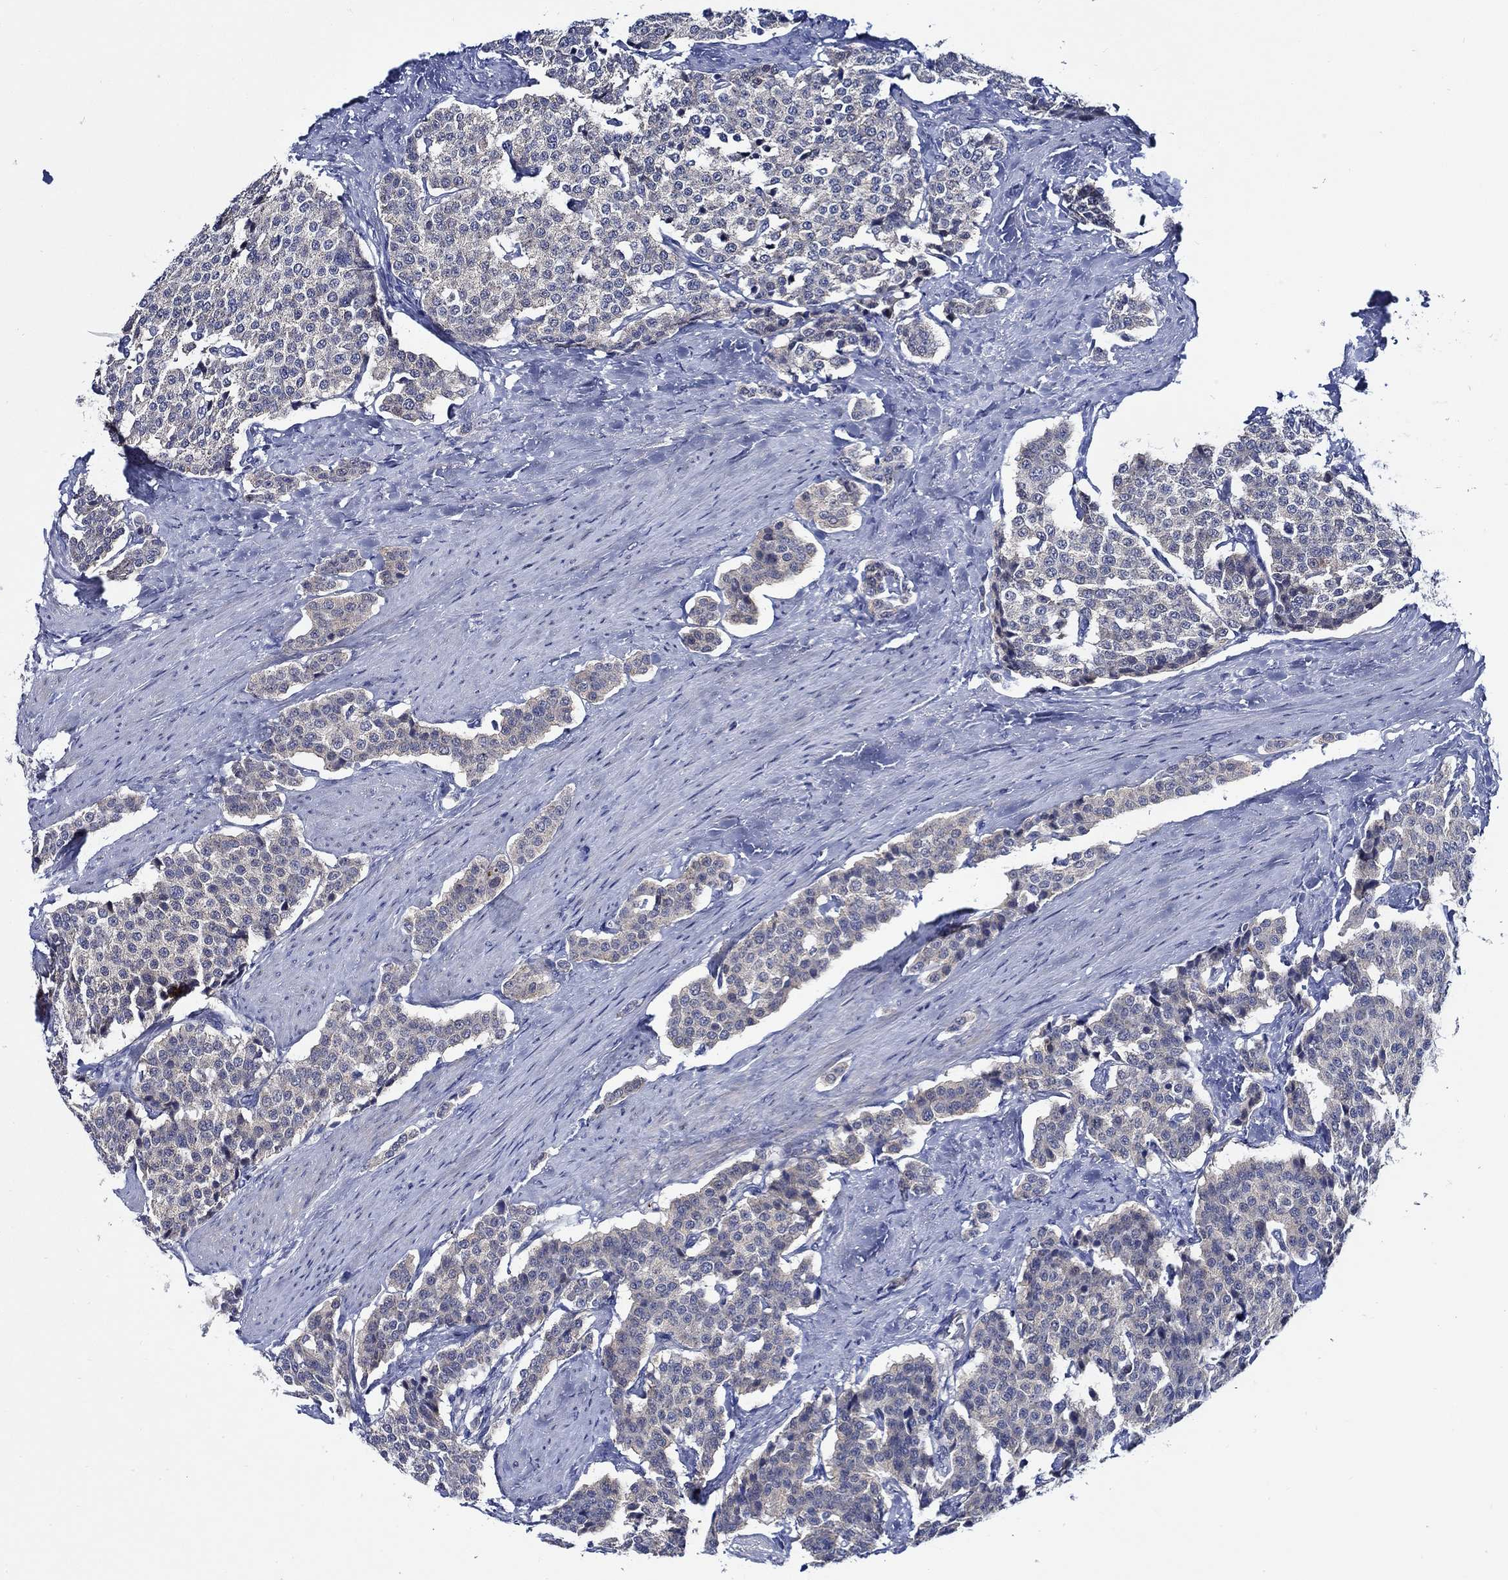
{"staining": {"intensity": "negative", "quantity": "none", "location": "none"}, "tissue": "carcinoid", "cell_type": "Tumor cells", "image_type": "cancer", "snomed": [{"axis": "morphology", "description": "Carcinoid, malignant, NOS"}, {"axis": "topography", "description": "Small intestine"}], "caption": "Immunohistochemical staining of human carcinoid displays no significant staining in tumor cells.", "gene": "ALOX12", "patient": {"sex": "female", "age": 58}}